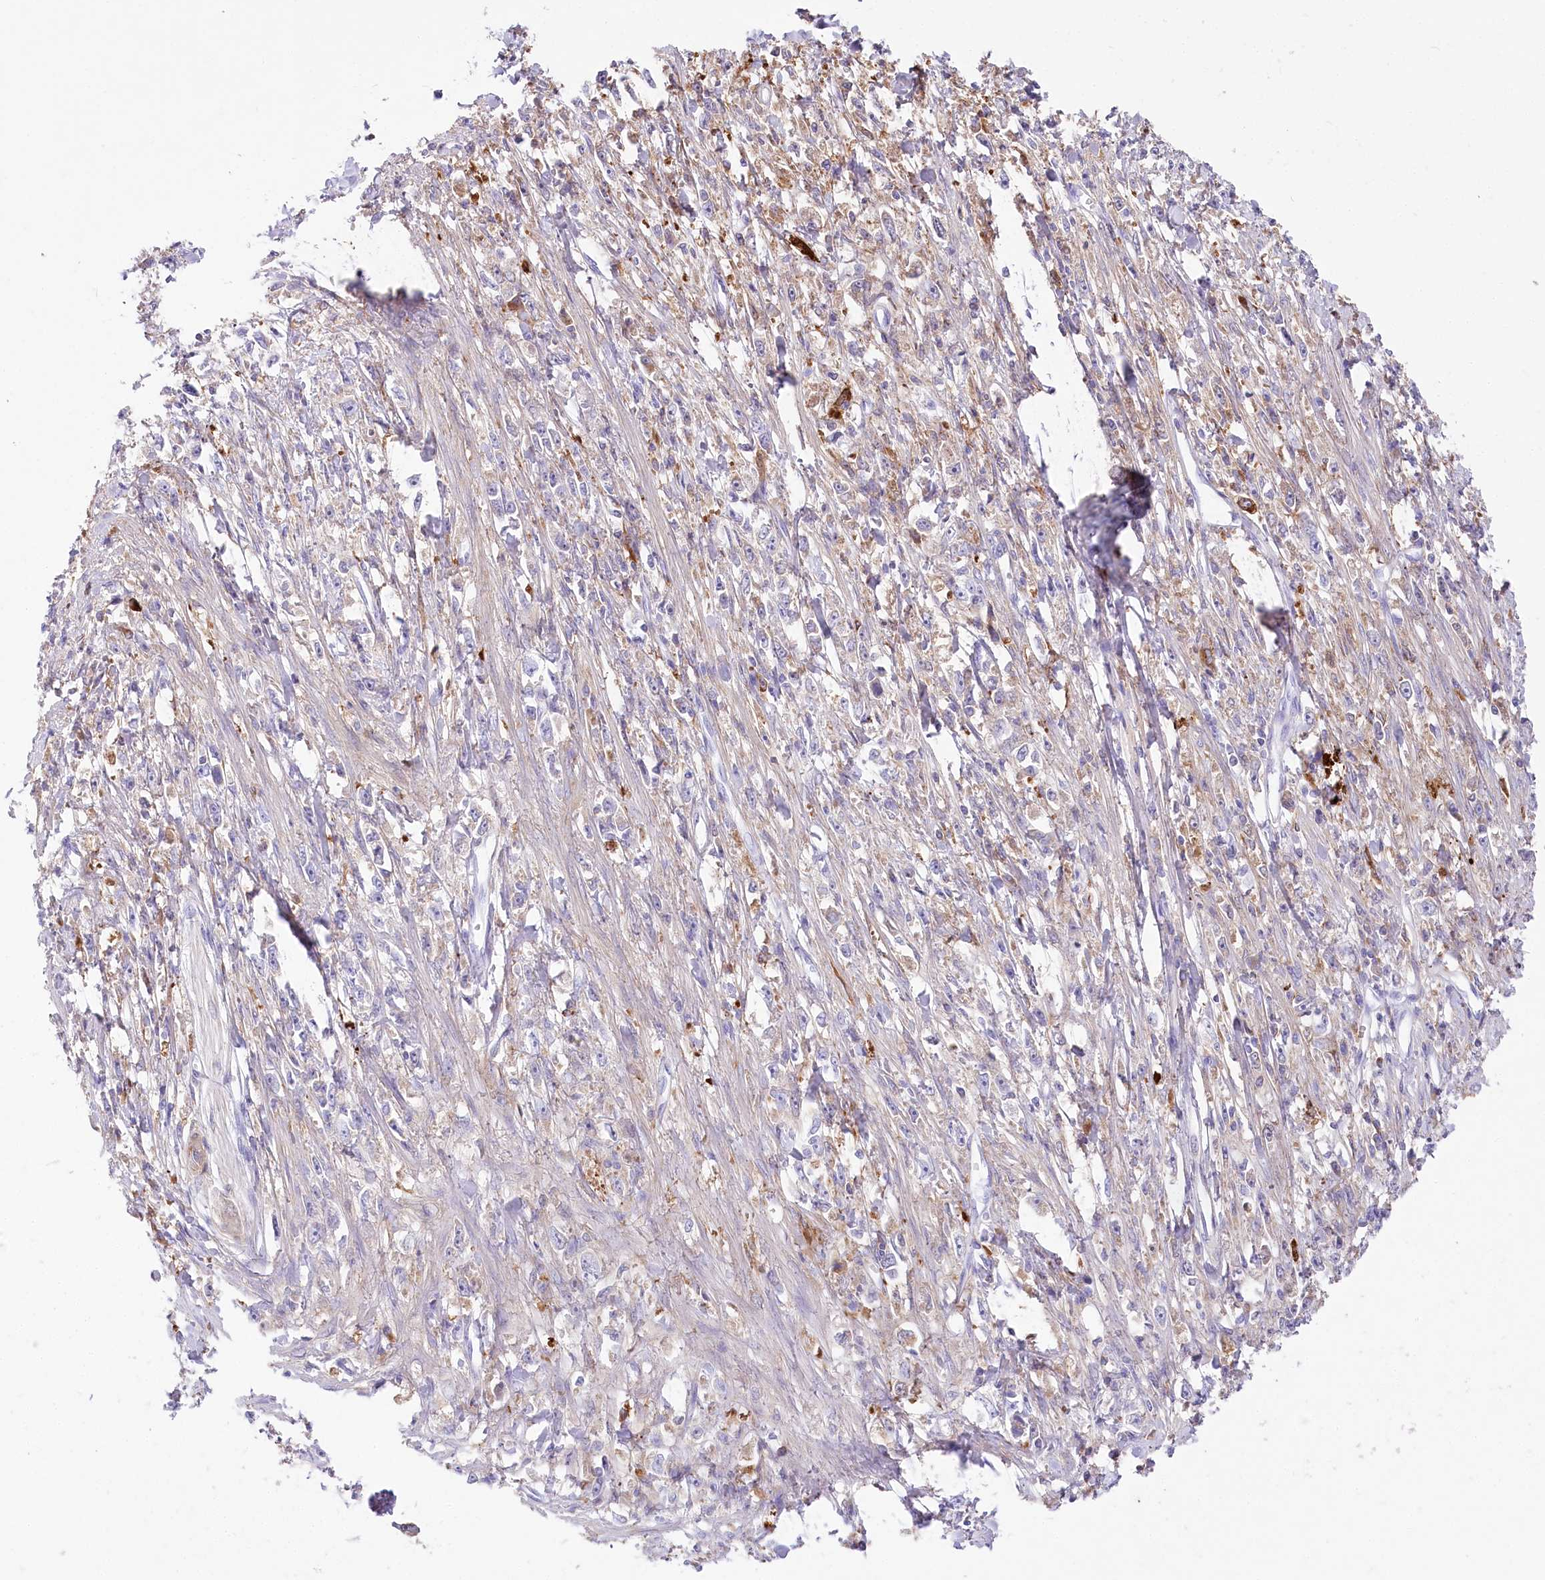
{"staining": {"intensity": "moderate", "quantity": "<25%", "location": "cytoplasmic/membranous"}, "tissue": "stomach cancer", "cell_type": "Tumor cells", "image_type": "cancer", "snomed": [{"axis": "morphology", "description": "Adenocarcinoma, NOS"}, {"axis": "topography", "description": "Stomach"}], "caption": "The histopathology image exhibits staining of adenocarcinoma (stomach), revealing moderate cytoplasmic/membranous protein staining (brown color) within tumor cells. The protein is stained brown, and the nuclei are stained in blue (DAB (3,3'-diaminobenzidine) IHC with brightfield microscopy, high magnification).", "gene": "DNAJC19", "patient": {"sex": "female", "age": 59}}